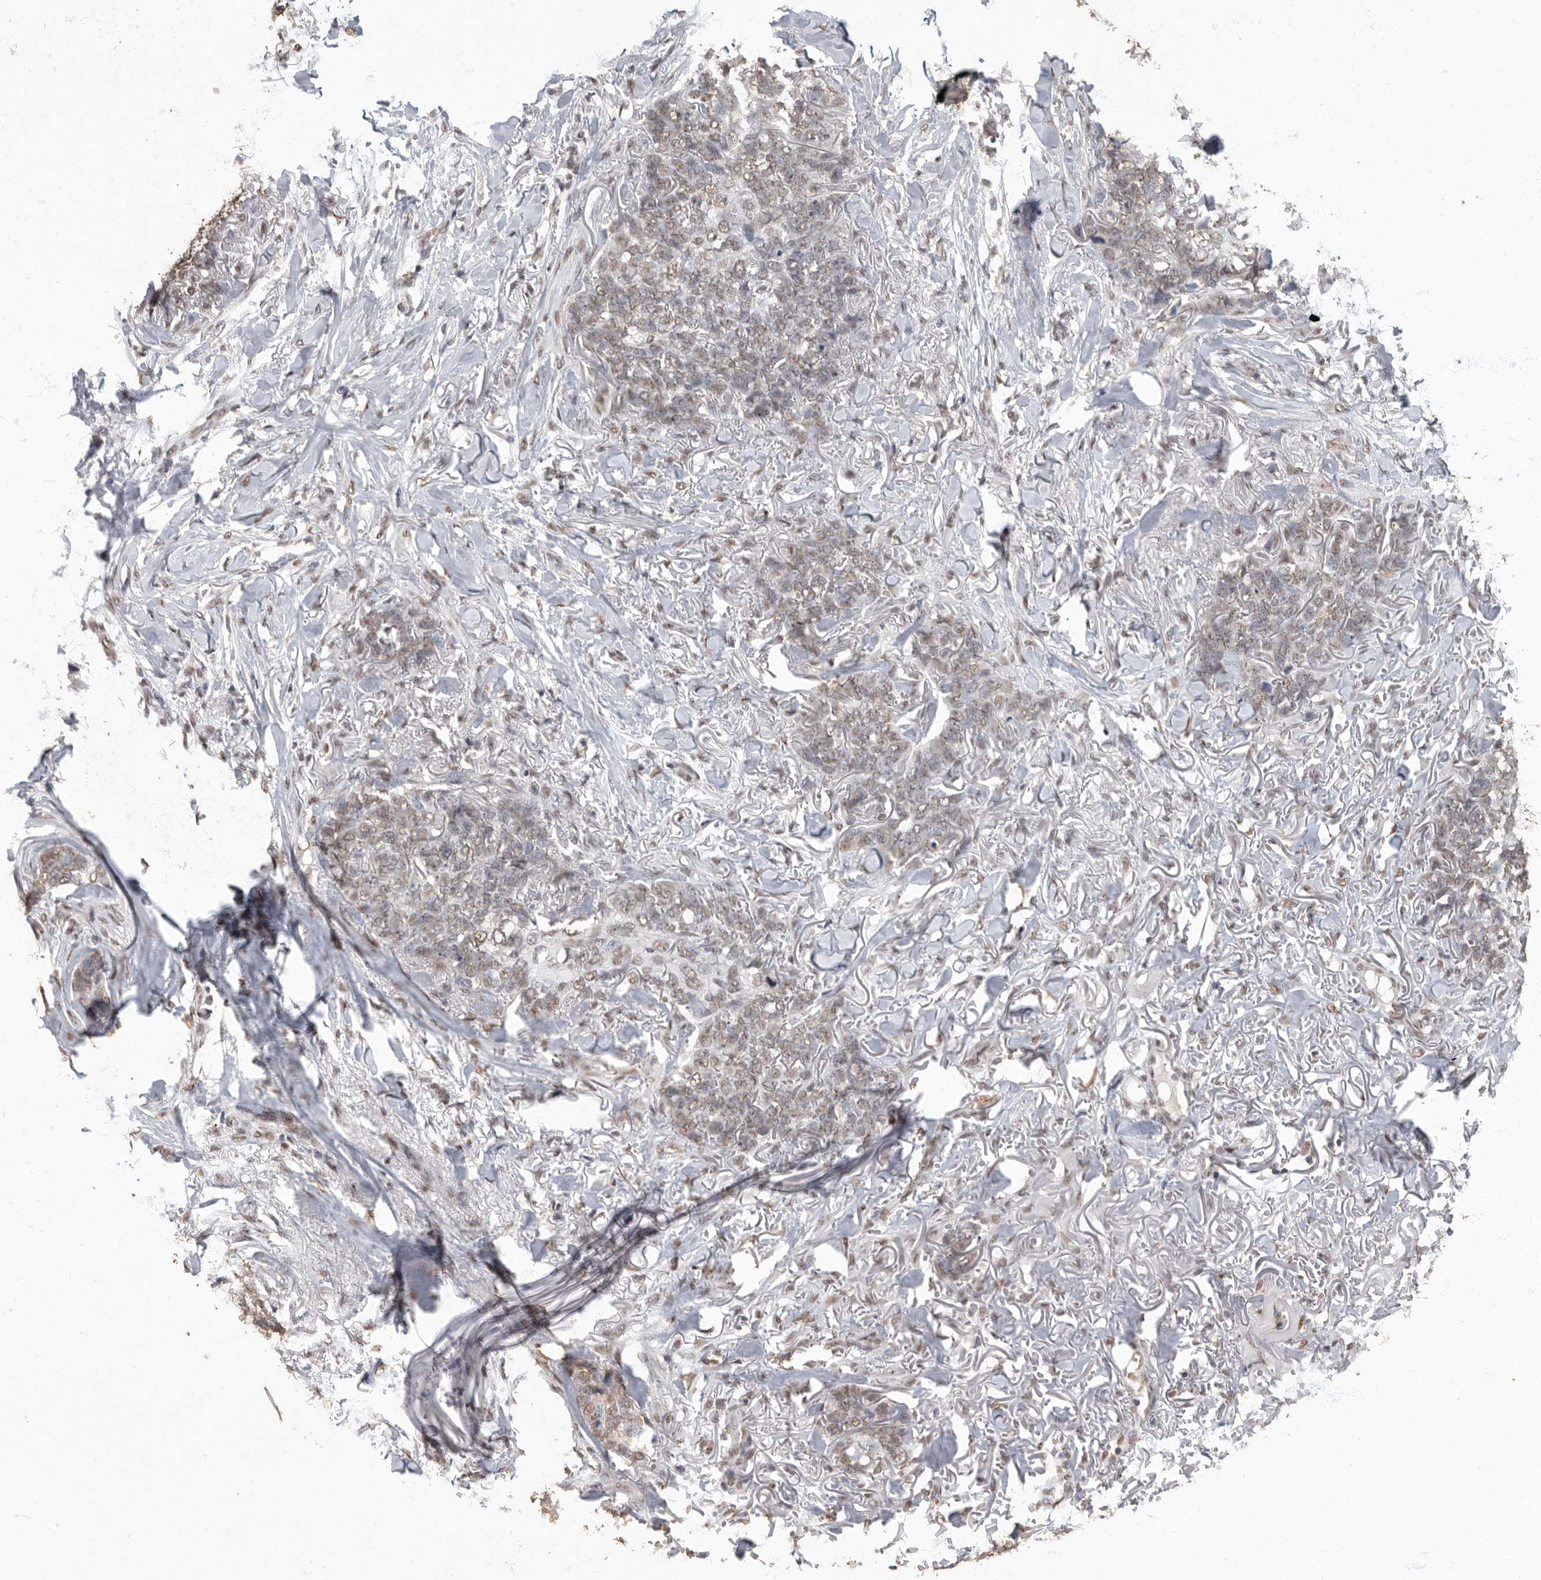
{"staining": {"intensity": "weak", "quantity": ">75%", "location": "nuclear"}, "tissue": "skin cancer", "cell_type": "Tumor cells", "image_type": "cancer", "snomed": [{"axis": "morphology", "description": "Normal tissue, NOS"}, {"axis": "morphology", "description": "Basal cell carcinoma"}, {"axis": "topography", "description": "Skin"}], "caption": "Immunohistochemical staining of human basal cell carcinoma (skin) shows low levels of weak nuclear positivity in approximately >75% of tumor cells. The staining was performed using DAB, with brown indicating positive protein expression. Nuclei are stained blue with hematoxylin.", "gene": "NBL1", "patient": {"sex": "male", "age": 77}}